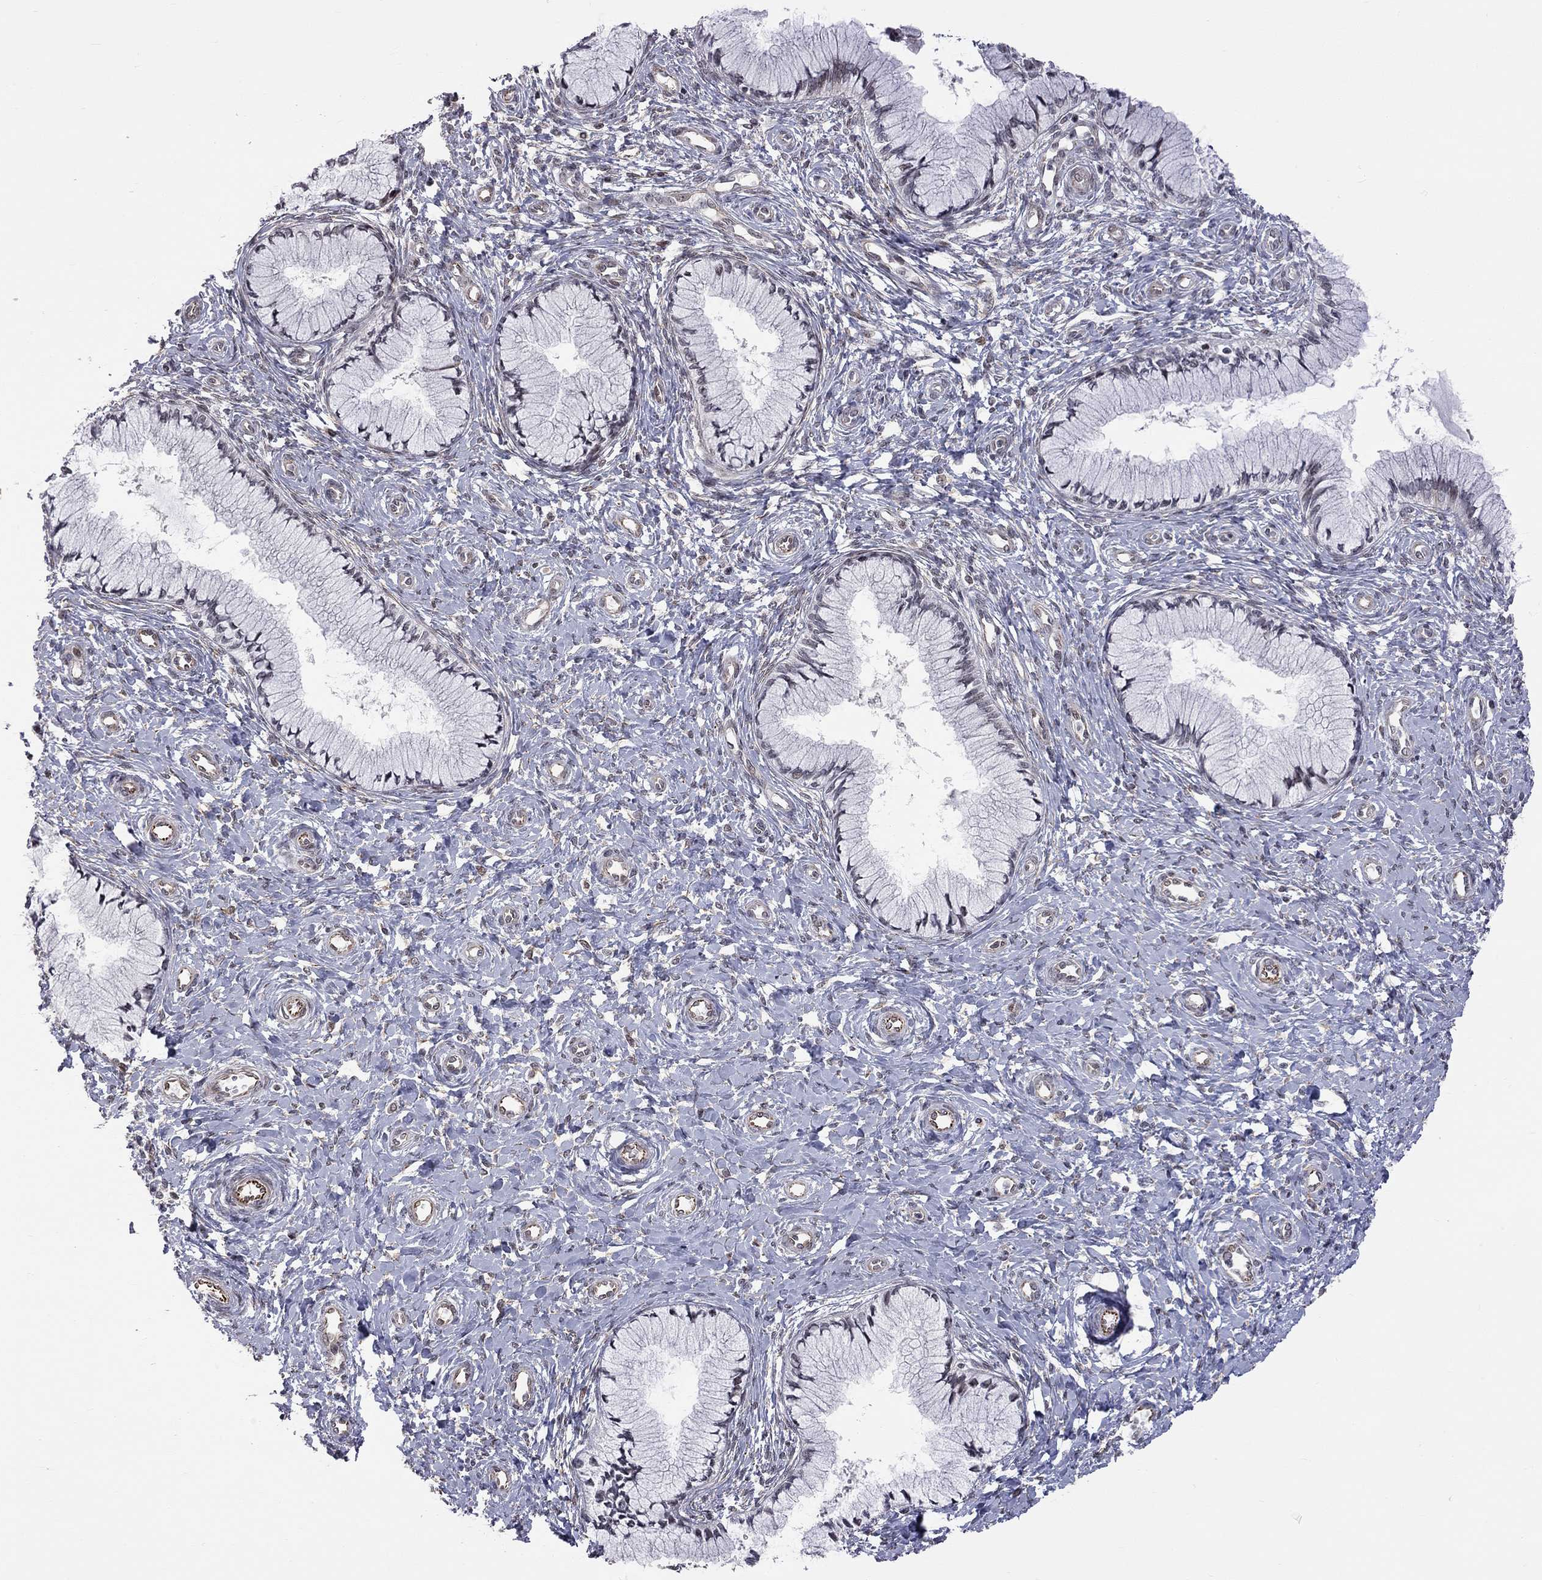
{"staining": {"intensity": "weak", "quantity": "<25%", "location": "cytoplasmic/membranous"}, "tissue": "cervix", "cell_type": "Glandular cells", "image_type": "normal", "snomed": [{"axis": "morphology", "description": "Normal tissue, NOS"}, {"axis": "topography", "description": "Cervix"}], "caption": "Cervix was stained to show a protein in brown. There is no significant staining in glandular cells. (Stains: DAB IHC with hematoxylin counter stain, Microscopy: brightfield microscopy at high magnification).", "gene": "MTNR1B", "patient": {"sex": "female", "age": 37}}